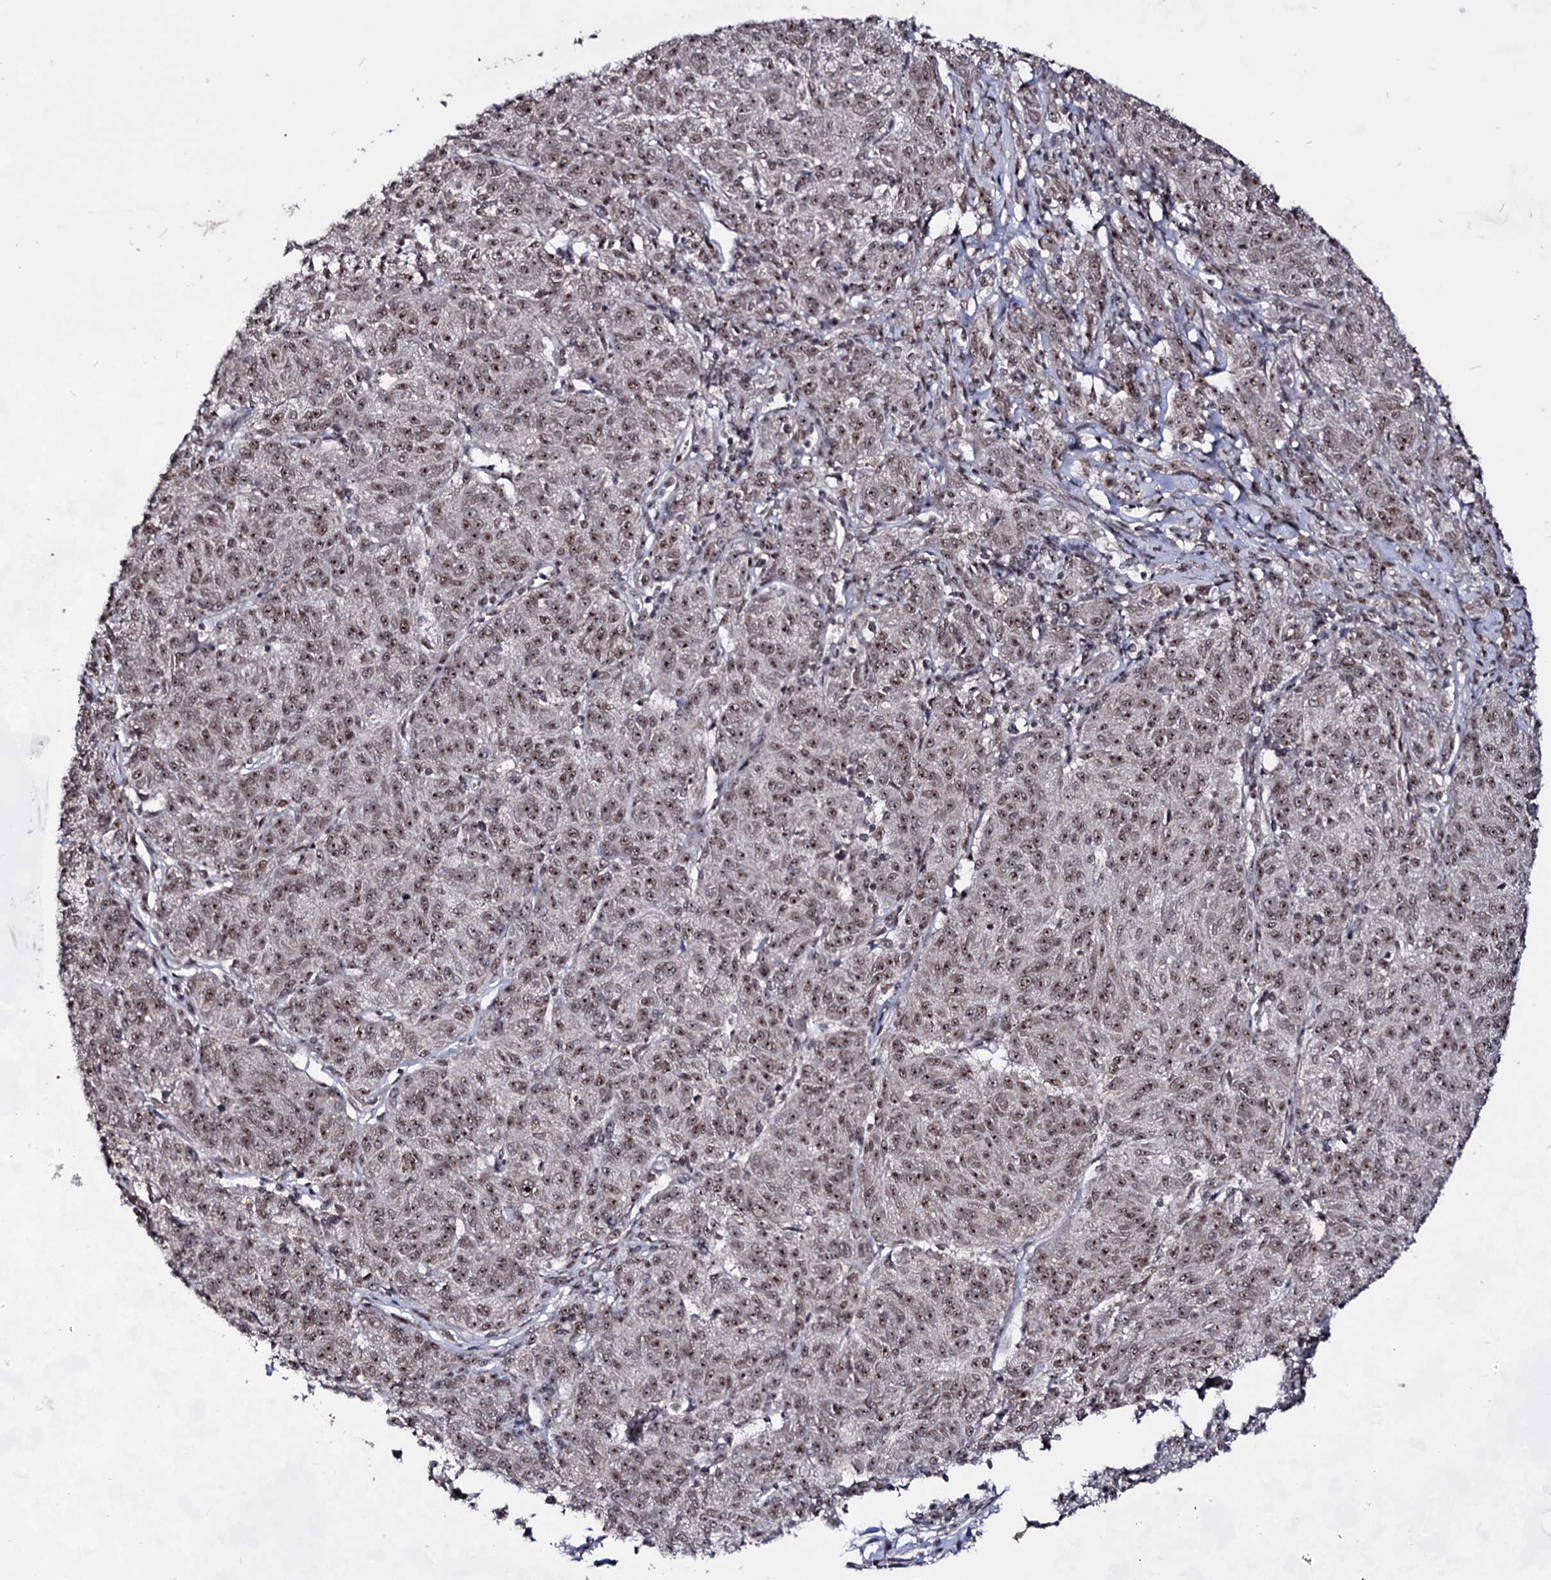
{"staining": {"intensity": "moderate", "quantity": ">75%", "location": "nuclear"}, "tissue": "melanoma", "cell_type": "Tumor cells", "image_type": "cancer", "snomed": [{"axis": "morphology", "description": "Malignant melanoma, NOS"}, {"axis": "topography", "description": "Skin"}], "caption": "IHC (DAB (3,3'-diaminobenzidine)) staining of human malignant melanoma displays moderate nuclear protein expression in about >75% of tumor cells. Using DAB (brown) and hematoxylin (blue) stains, captured at high magnification using brightfield microscopy.", "gene": "EXOSC10", "patient": {"sex": "female", "age": 72}}